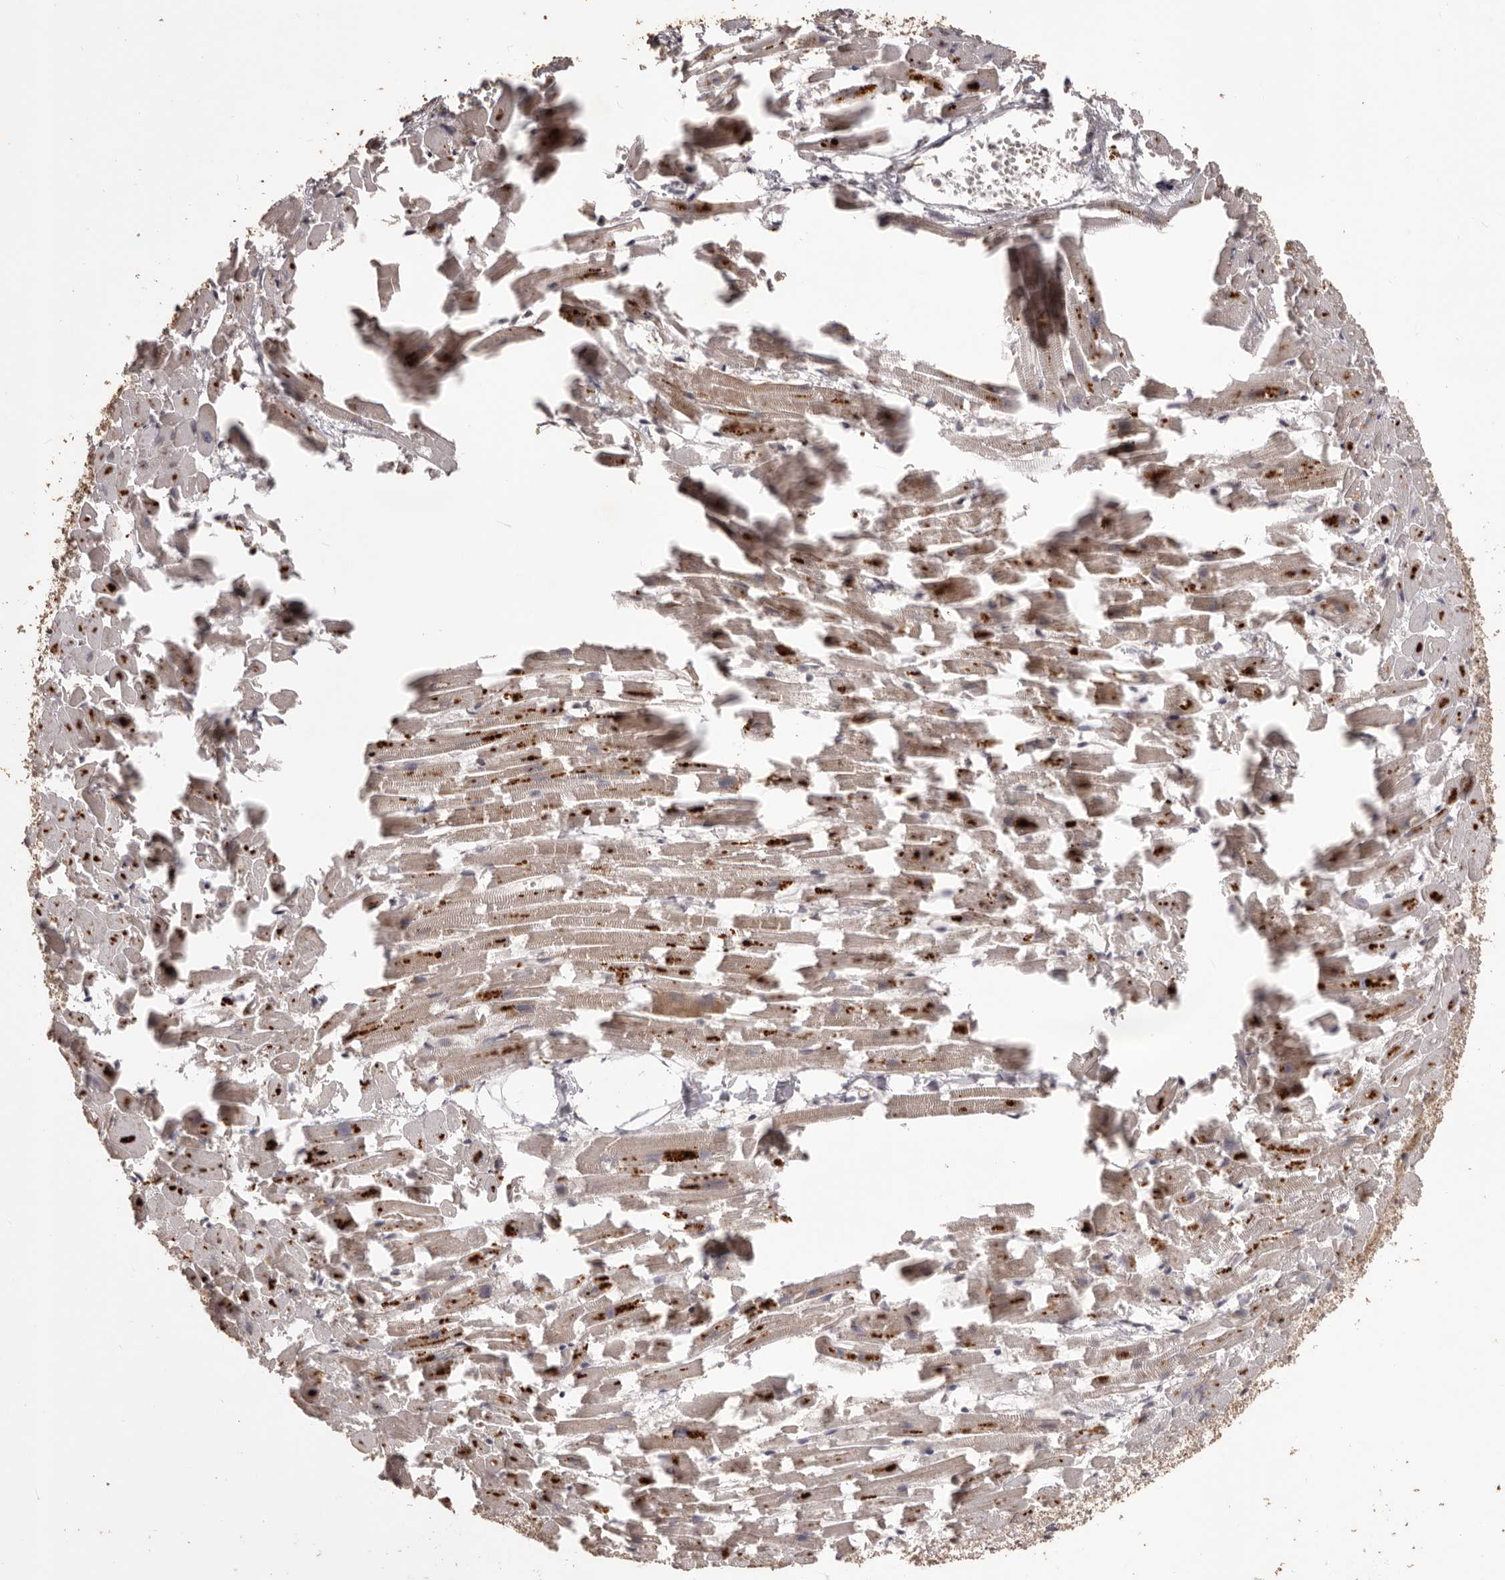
{"staining": {"intensity": "weak", "quantity": ">75%", "location": "cytoplasmic/membranous"}, "tissue": "heart muscle", "cell_type": "Cardiomyocytes", "image_type": "normal", "snomed": [{"axis": "morphology", "description": "Normal tissue, NOS"}, {"axis": "topography", "description": "Heart"}], "caption": "This image demonstrates normal heart muscle stained with immunohistochemistry (IHC) to label a protein in brown. The cytoplasmic/membranous of cardiomyocytes show weak positivity for the protein. Nuclei are counter-stained blue.", "gene": "QRSL1", "patient": {"sex": "female", "age": 64}}